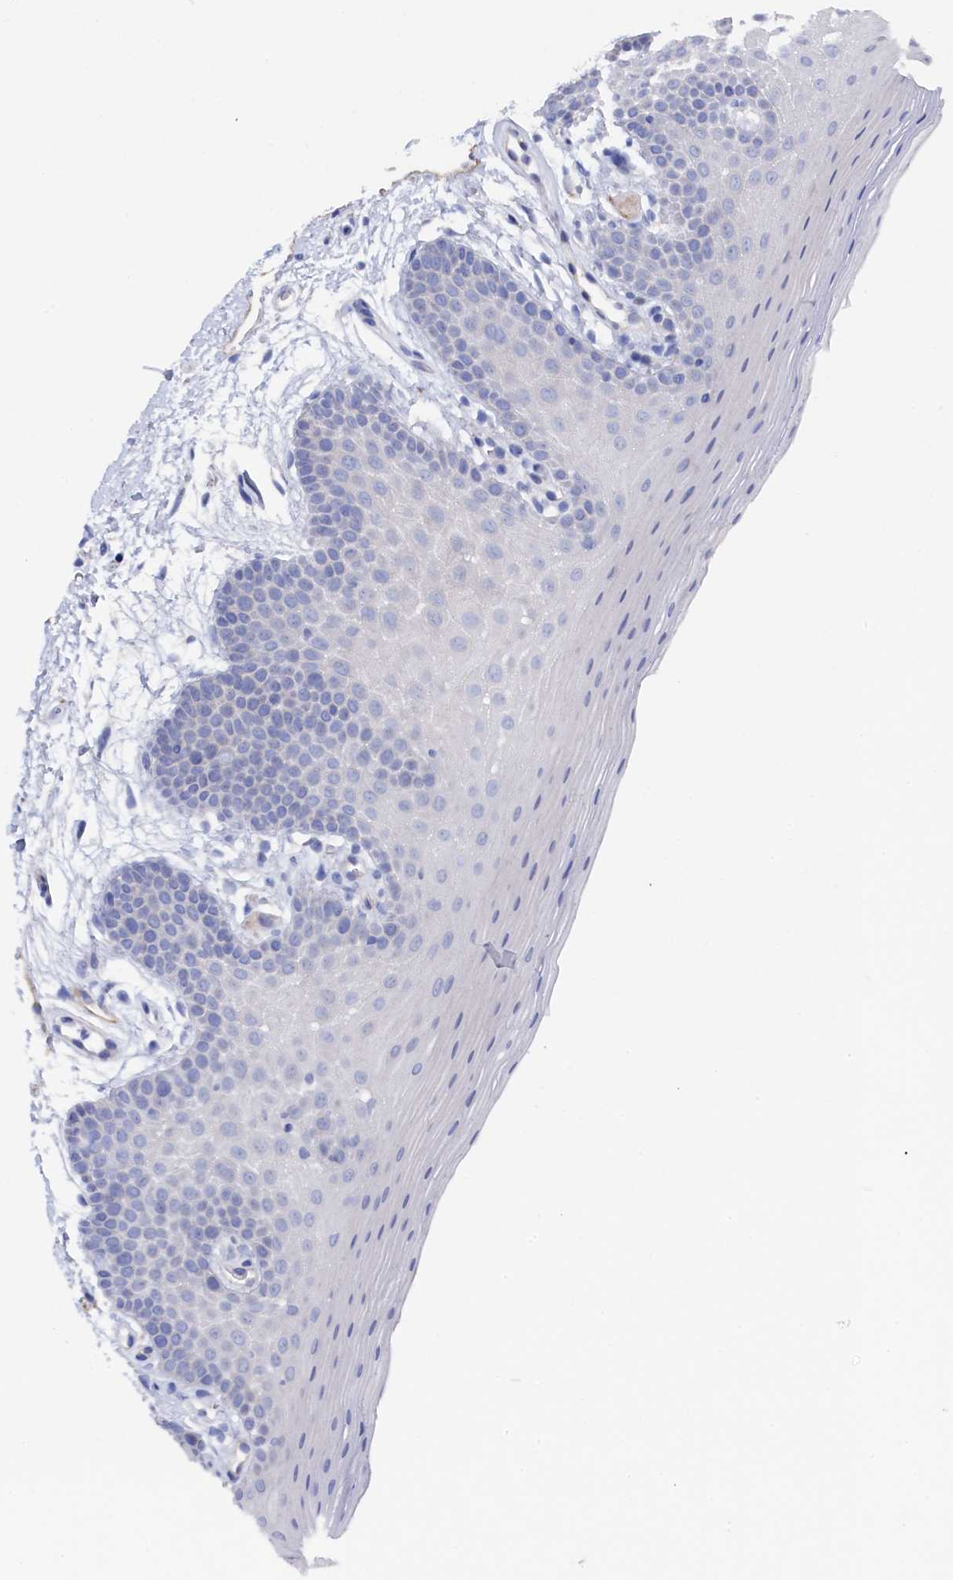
{"staining": {"intensity": "negative", "quantity": "none", "location": "none"}, "tissue": "oral mucosa", "cell_type": "Squamous epithelial cells", "image_type": "normal", "snomed": [{"axis": "morphology", "description": "Normal tissue, NOS"}, {"axis": "topography", "description": "Oral tissue"}], "caption": "IHC of benign human oral mucosa reveals no expression in squamous epithelial cells.", "gene": "TMOD2", "patient": {"sex": "male", "age": 62}}